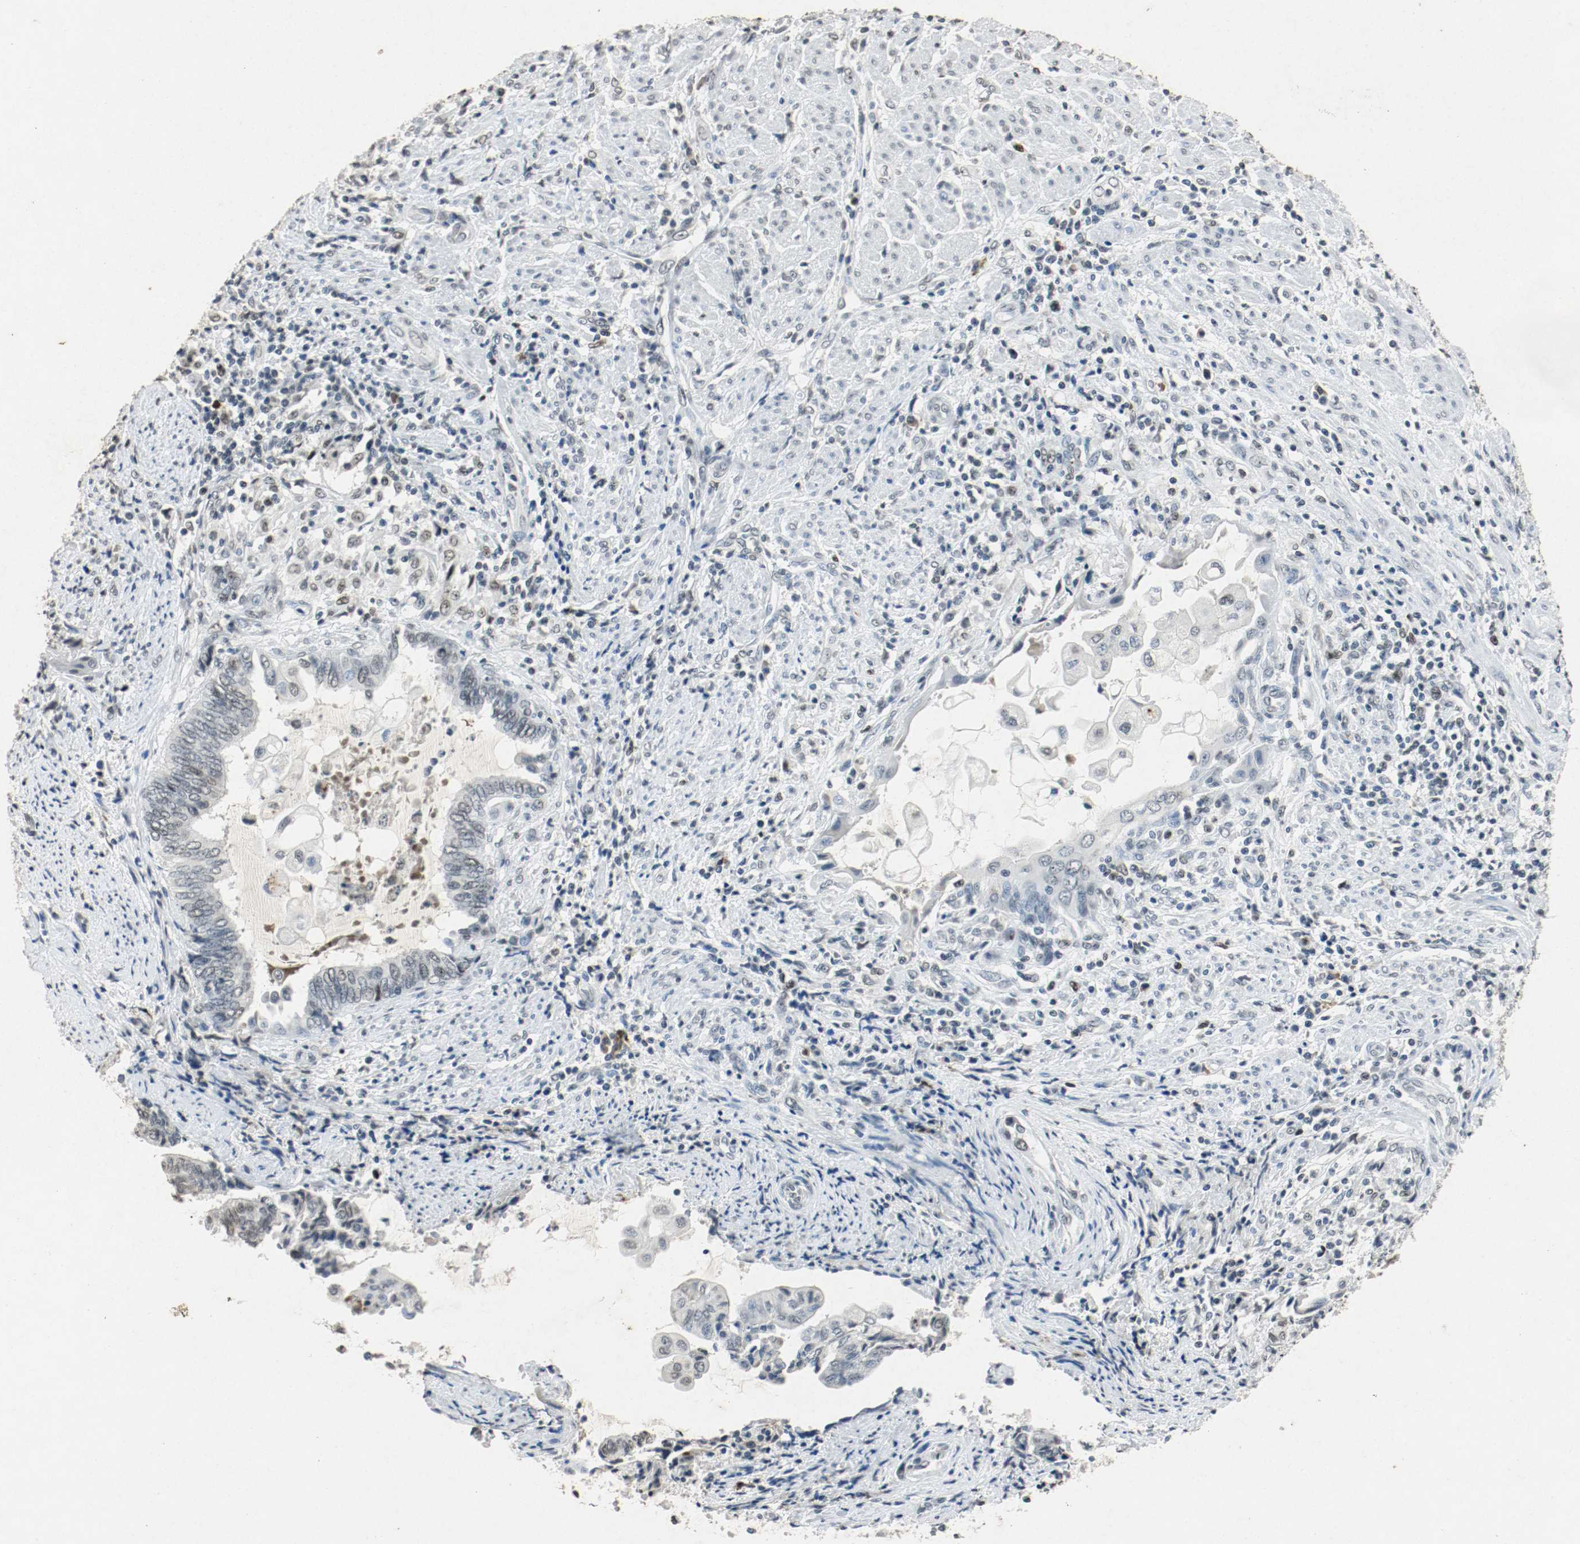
{"staining": {"intensity": "weak", "quantity": "25%-75%", "location": "nuclear"}, "tissue": "endometrial cancer", "cell_type": "Tumor cells", "image_type": "cancer", "snomed": [{"axis": "morphology", "description": "Adenocarcinoma, NOS"}, {"axis": "topography", "description": "Uterus"}, {"axis": "topography", "description": "Endometrium"}], "caption": "Human endometrial cancer (adenocarcinoma) stained with a brown dye shows weak nuclear positive staining in approximately 25%-75% of tumor cells.", "gene": "DNMT1", "patient": {"sex": "female", "age": 70}}